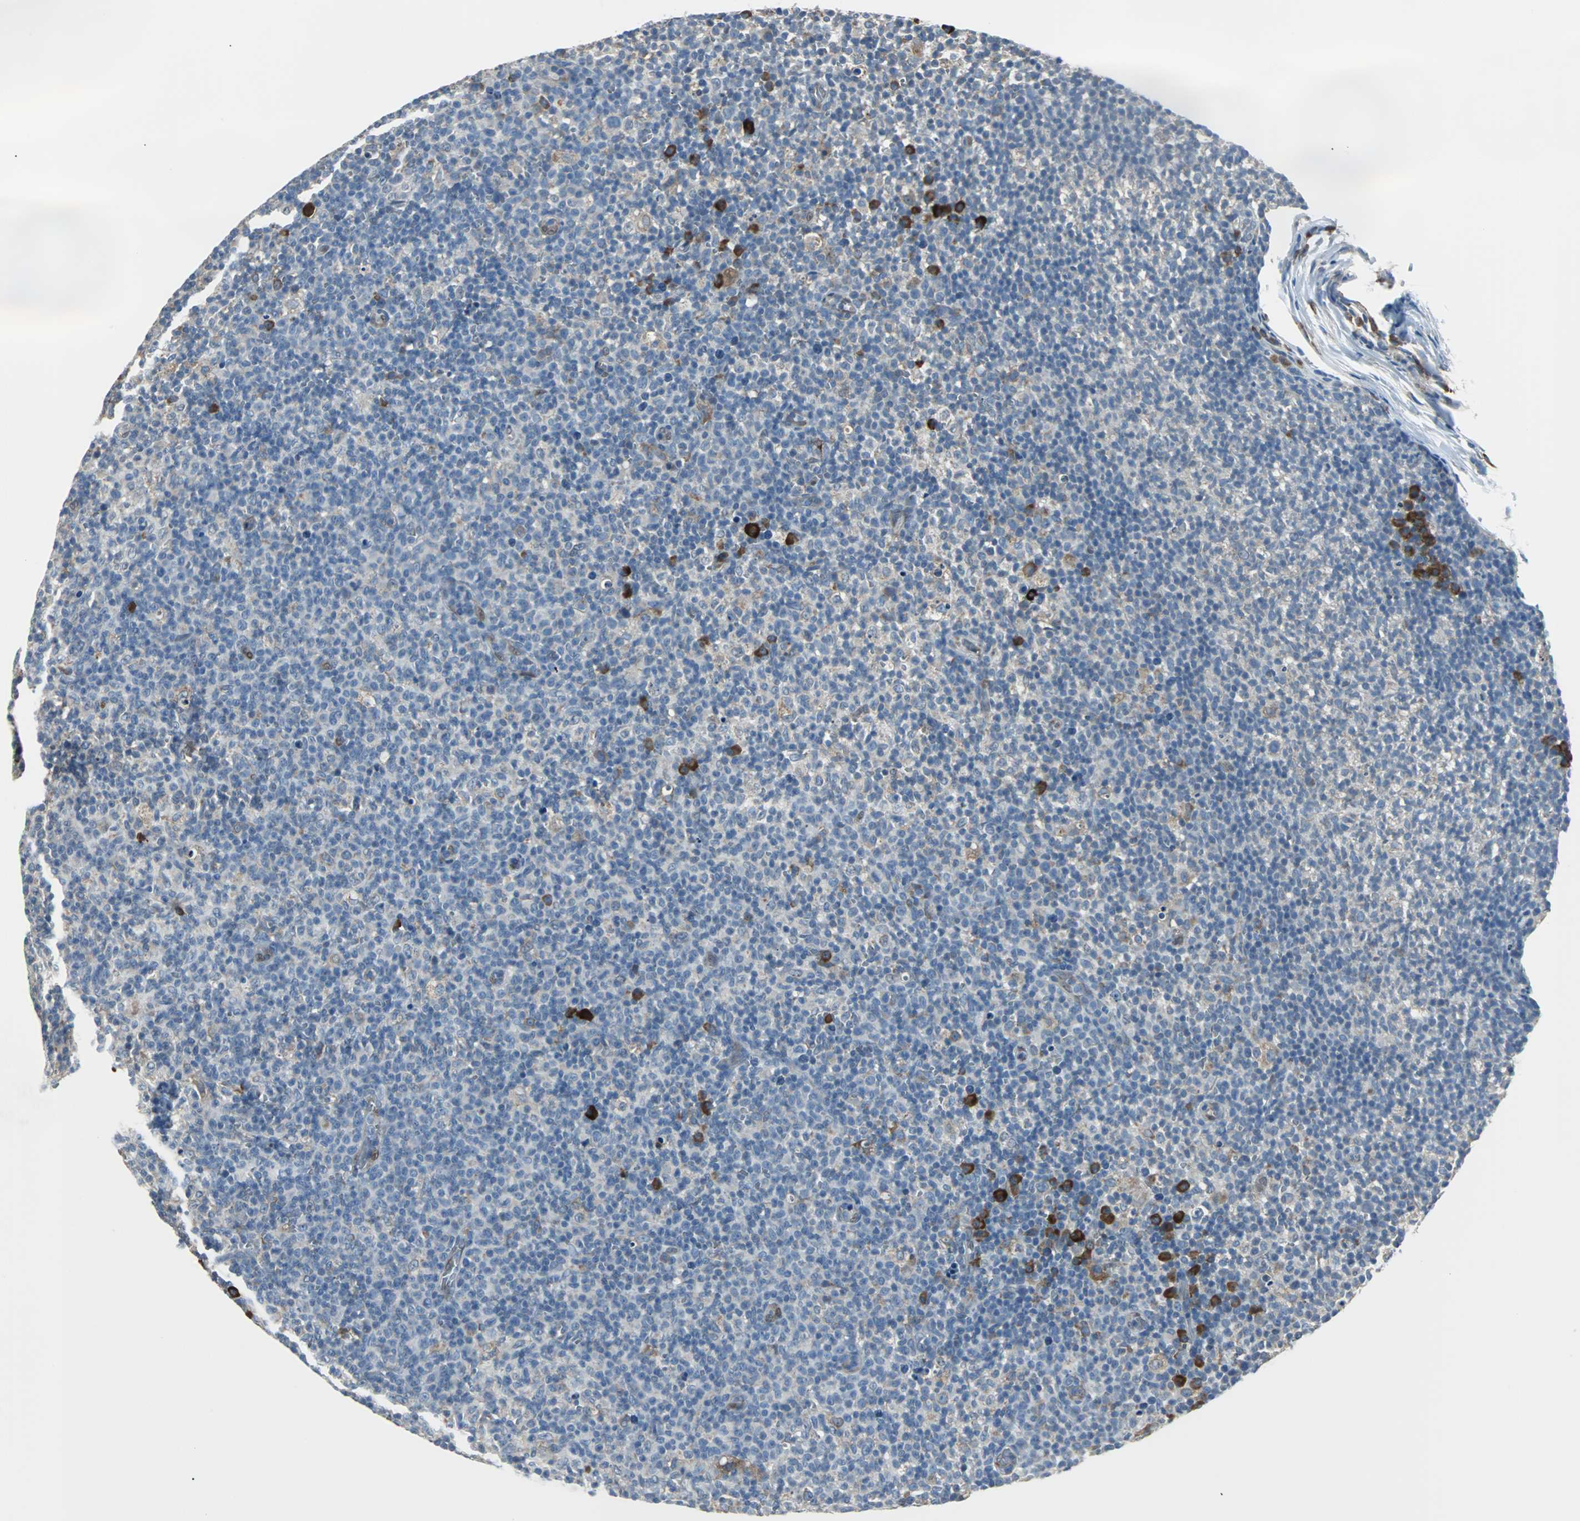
{"staining": {"intensity": "weak", "quantity": "25%-75%", "location": "cytoplasmic/membranous"}, "tissue": "lymph node", "cell_type": "Germinal center cells", "image_type": "normal", "snomed": [{"axis": "morphology", "description": "Normal tissue, NOS"}, {"axis": "morphology", "description": "Inflammation, NOS"}, {"axis": "topography", "description": "Lymph node"}], "caption": "IHC staining of unremarkable lymph node, which exhibits low levels of weak cytoplasmic/membranous expression in about 25%-75% of germinal center cells indicating weak cytoplasmic/membranous protein positivity. The staining was performed using DAB (brown) for protein detection and nuclei were counterstained in hematoxylin (blue).", "gene": "PDIA4", "patient": {"sex": "male", "age": 55}}